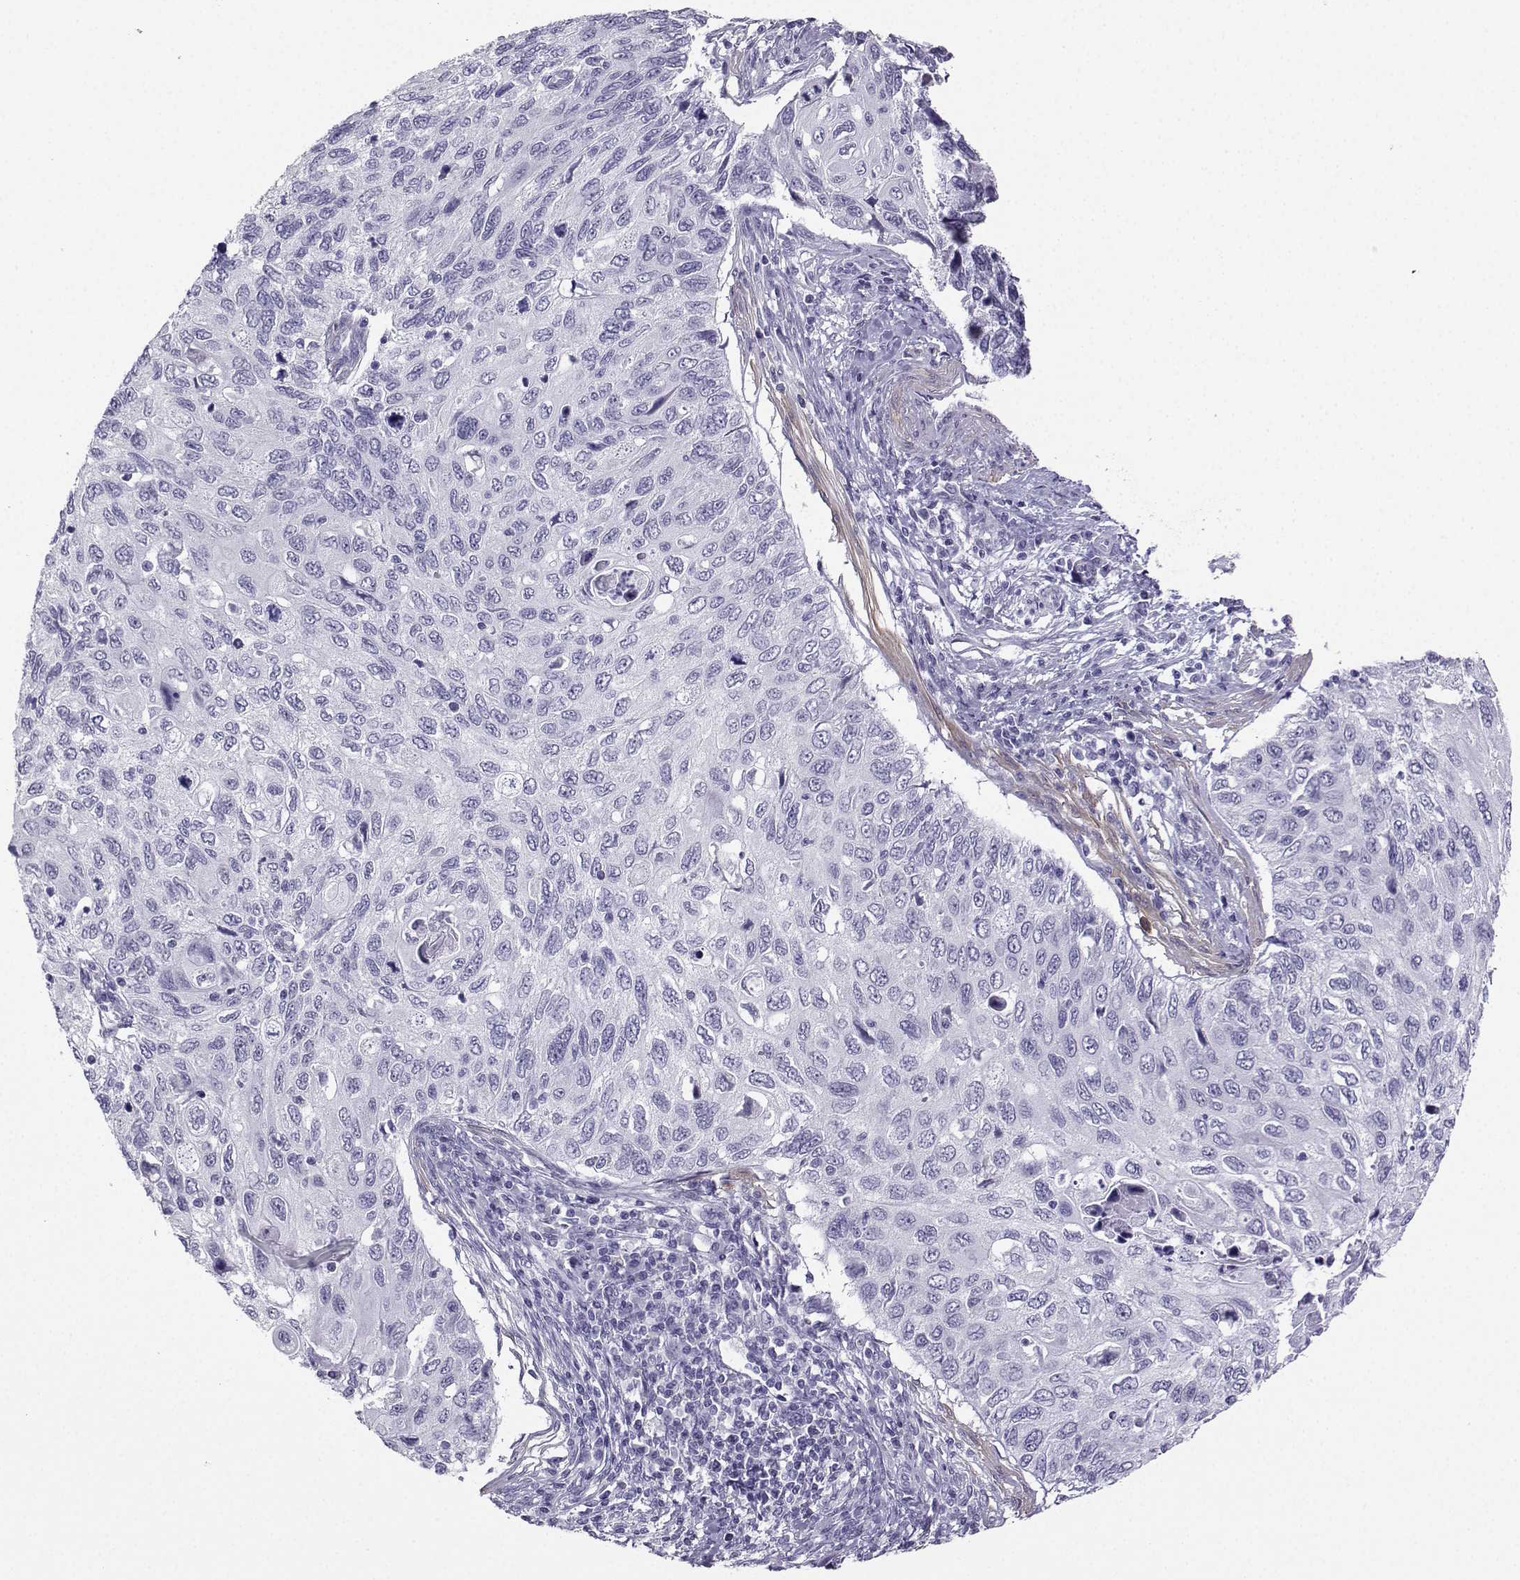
{"staining": {"intensity": "negative", "quantity": "none", "location": "none"}, "tissue": "cervical cancer", "cell_type": "Tumor cells", "image_type": "cancer", "snomed": [{"axis": "morphology", "description": "Squamous cell carcinoma, NOS"}, {"axis": "topography", "description": "Cervix"}], "caption": "This micrograph is of cervical squamous cell carcinoma stained with immunohistochemistry (IHC) to label a protein in brown with the nuclei are counter-stained blue. There is no staining in tumor cells.", "gene": "KIF17", "patient": {"sex": "female", "age": 70}}